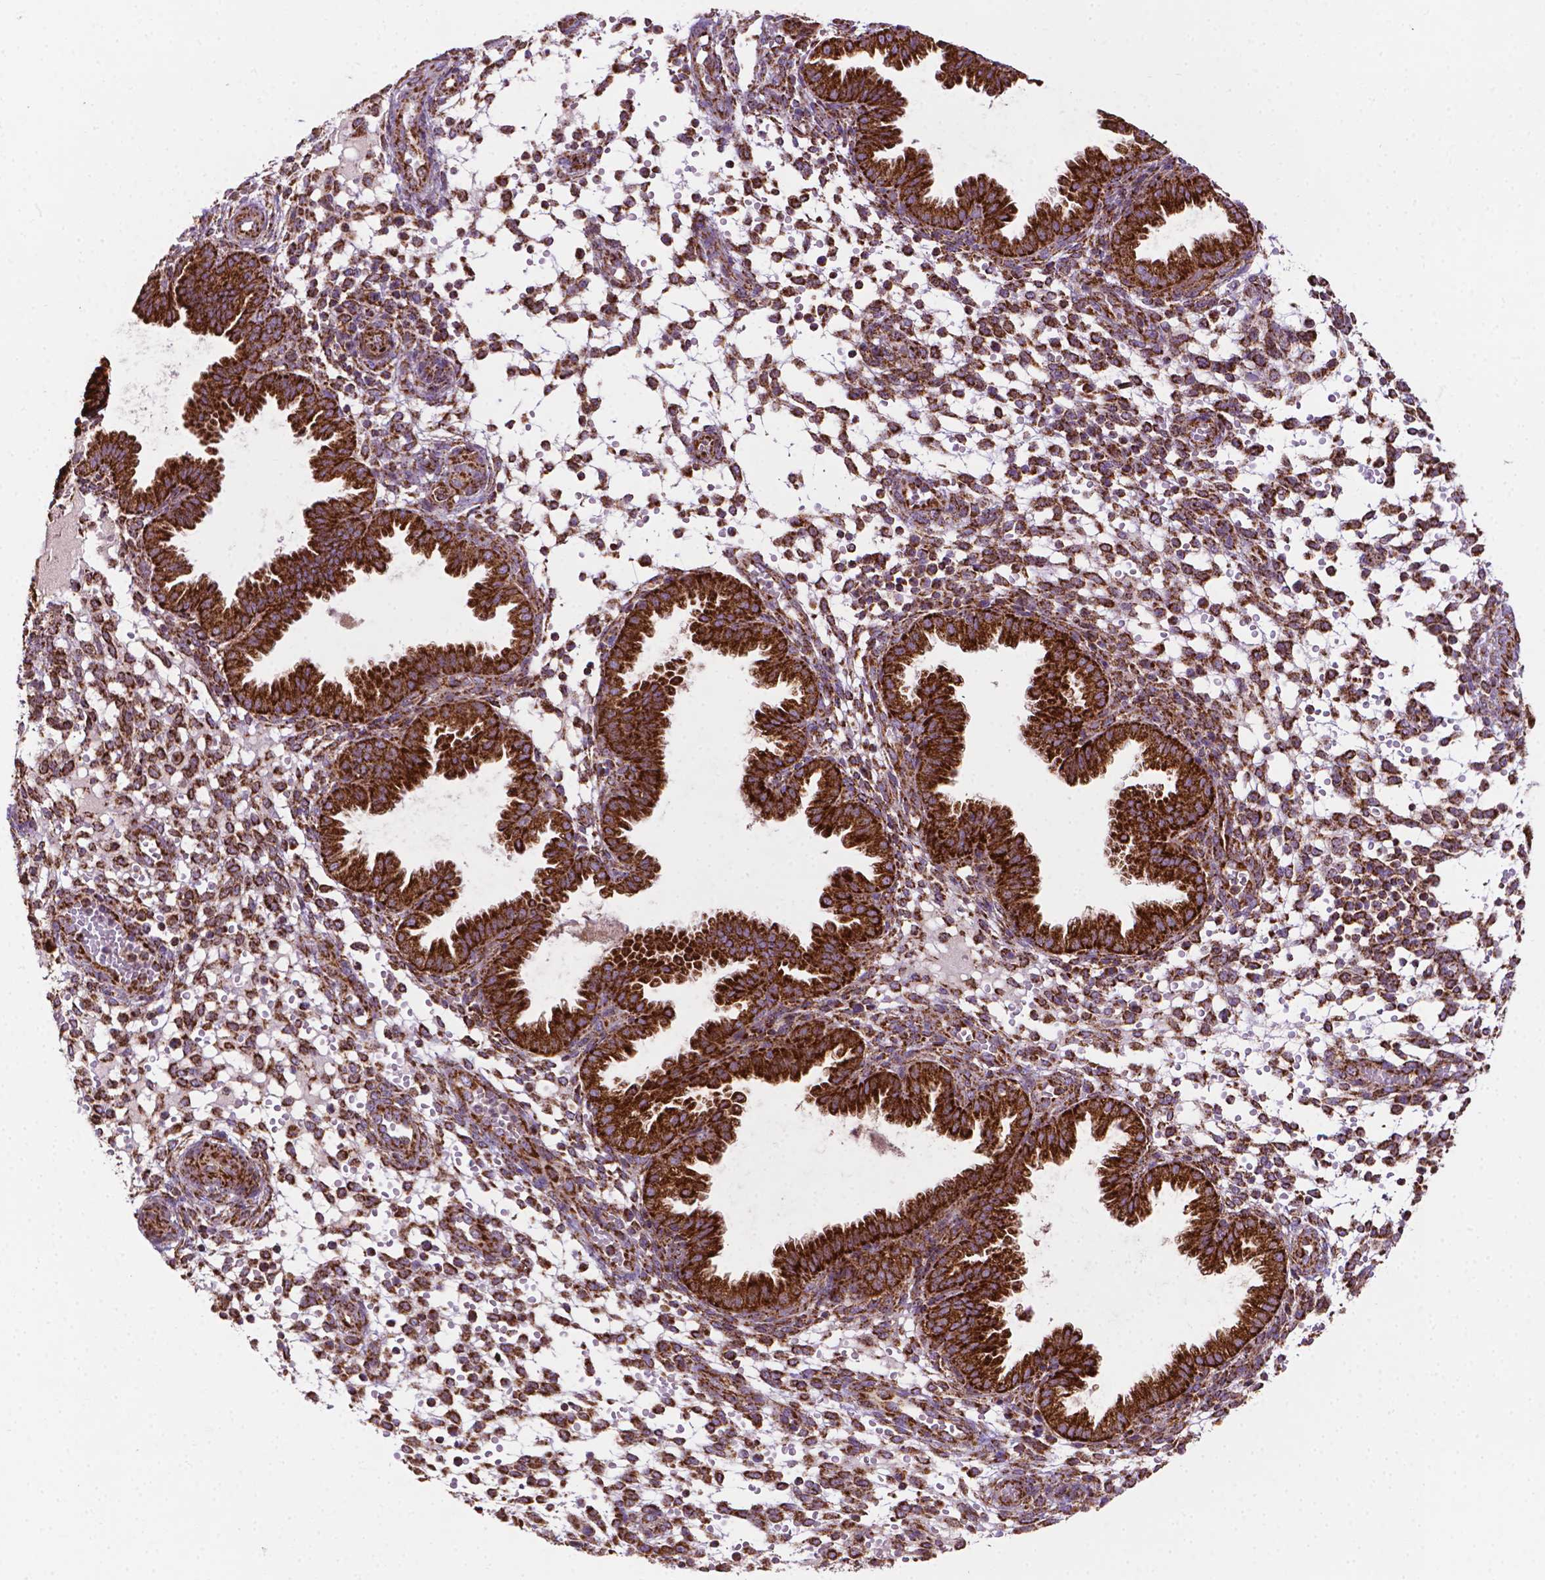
{"staining": {"intensity": "strong", "quantity": "25%-75%", "location": "cytoplasmic/membranous"}, "tissue": "endometrium", "cell_type": "Cells in endometrial stroma", "image_type": "normal", "snomed": [{"axis": "morphology", "description": "Normal tissue, NOS"}, {"axis": "topography", "description": "Endometrium"}], "caption": "This histopathology image reveals immunohistochemistry (IHC) staining of normal endometrium, with high strong cytoplasmic/membranous expression in about 25%-75% of cells in endometrial stroma.", "gene": "ILVBL", "patient": {"sex": "female", "age": 33}}